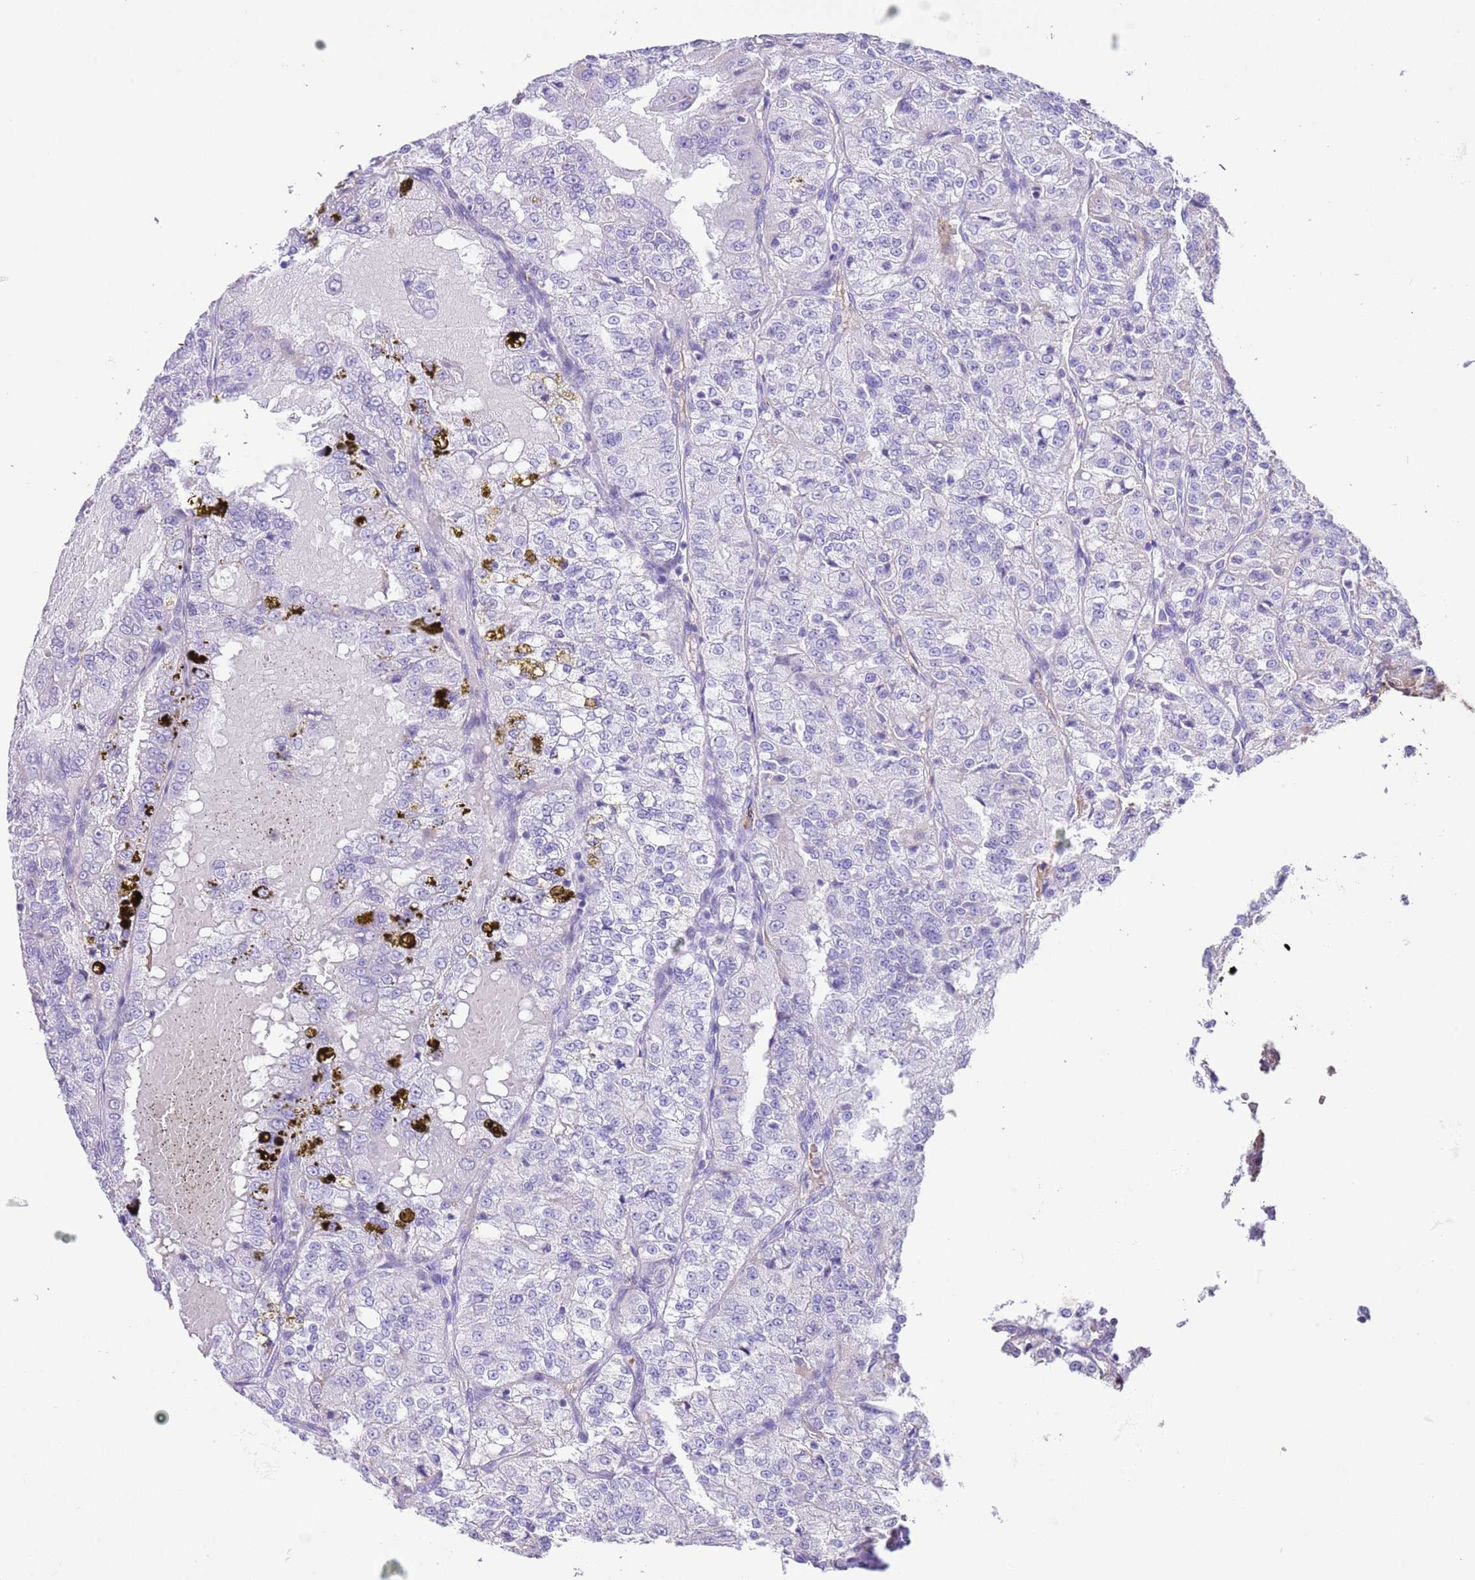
{"staining": {"intensity": "negative", "quantity": "none", "location": "none"}, "tissue": "renal cancer", "cell_type": "Tumor cells", "image_type": "cancer", "snomed": [{"axis": "morphology", "description": "Adenocarcinoma, NOS"}, {"axis": "topography", "description": "Kidney"}], "caption": "Renal cancer was stained to show a protein in brown. There is no significant expression in tumor cells.", "gene": "IGF1", "patient": {"sex": "female", "age": 63}}